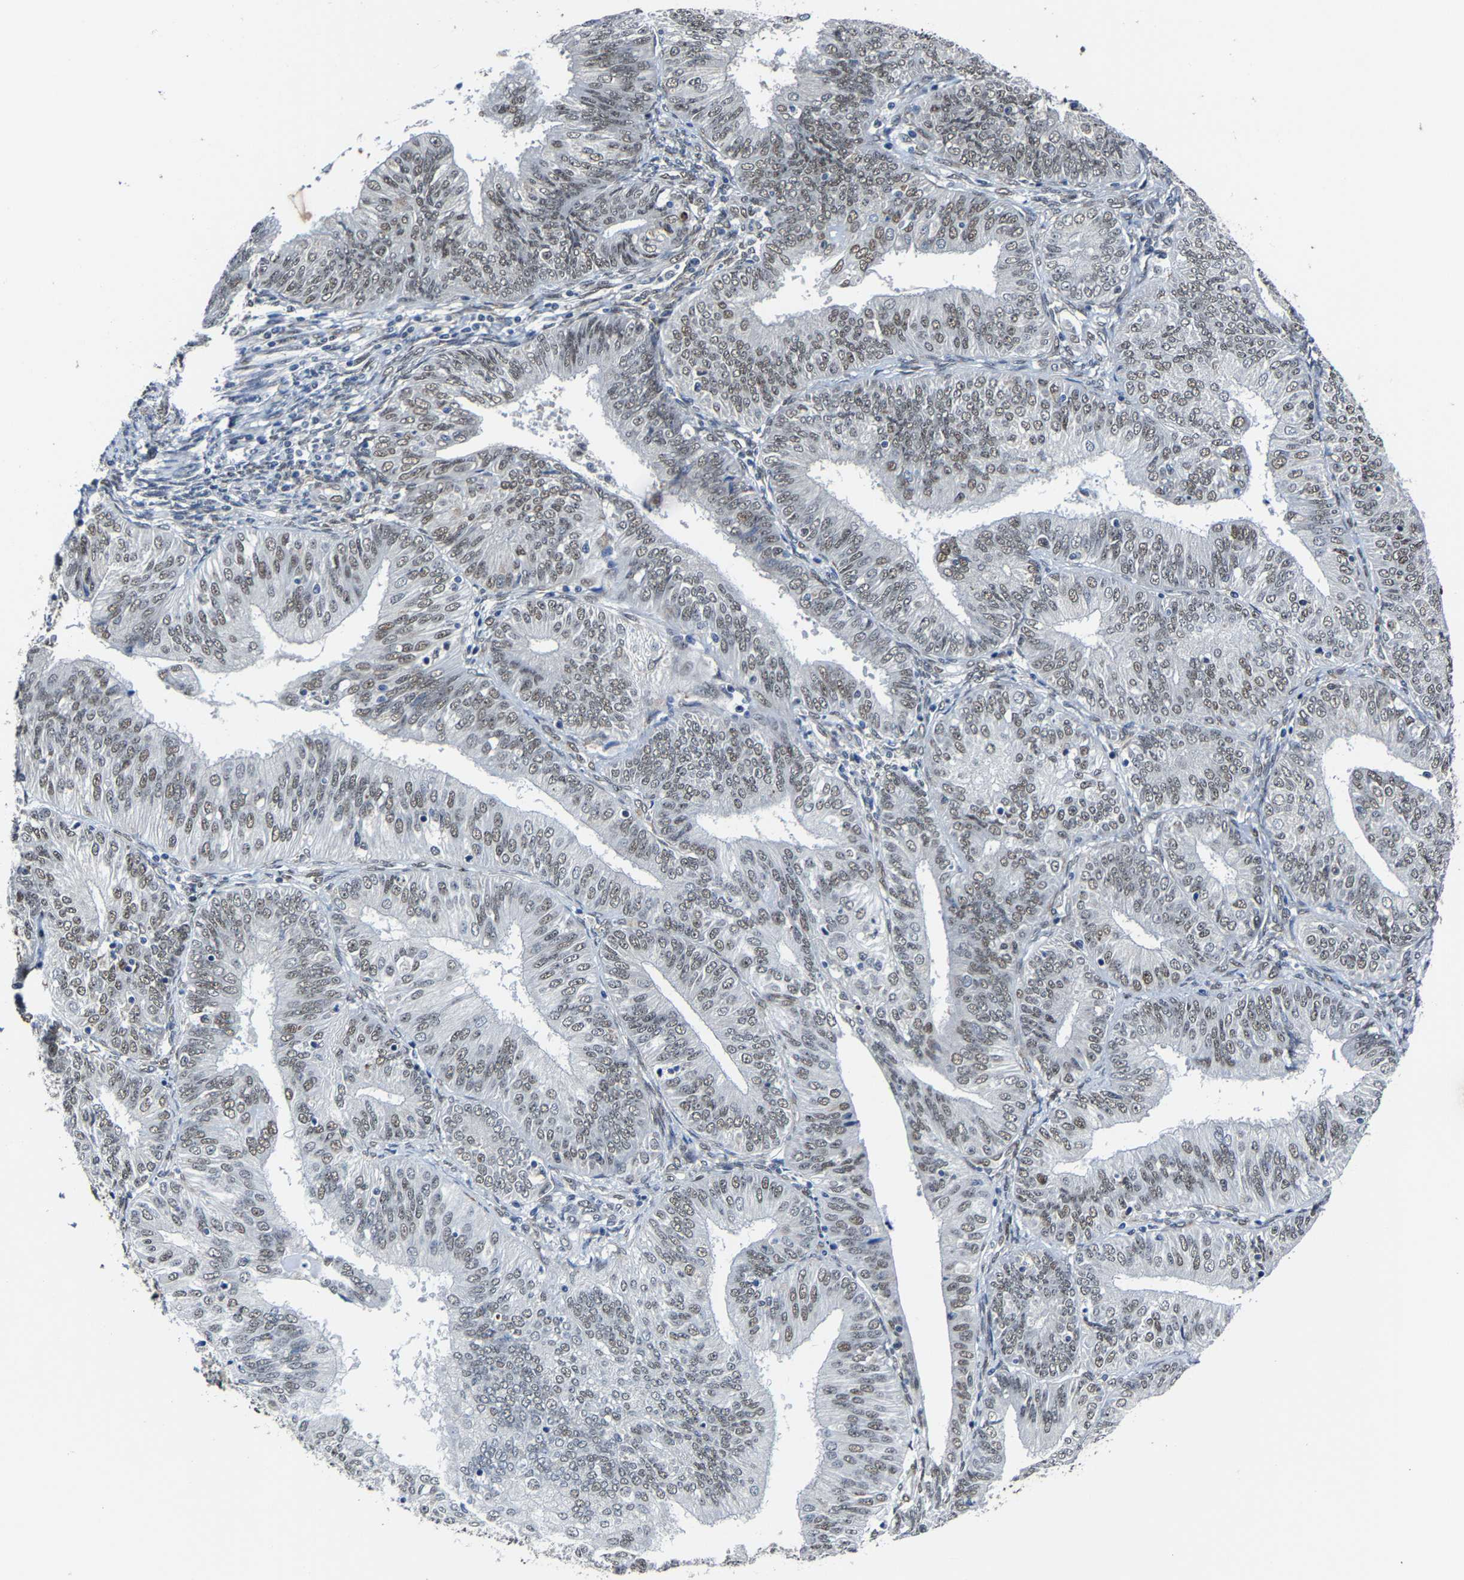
{"staining": {"intensity": "weak", "quantity": ">75%", "location": "nuclear"}, "tissue": "endometrial cancer", "cell_type": "Tumor cells", "image_type": "cancer", "snomed": [{"axis": "morphology", "description": "Adenocarcinoma, NOS"}, {"axis": "topography", "description": "Endometrium"}], "caption": "DAB immunohistochemical staining of human endometrial cancer displays weak nuclear protein expression in about >75% of tumor cells.", "gene": "METTL1", "patient": {"sex": "female", "age": 58}}